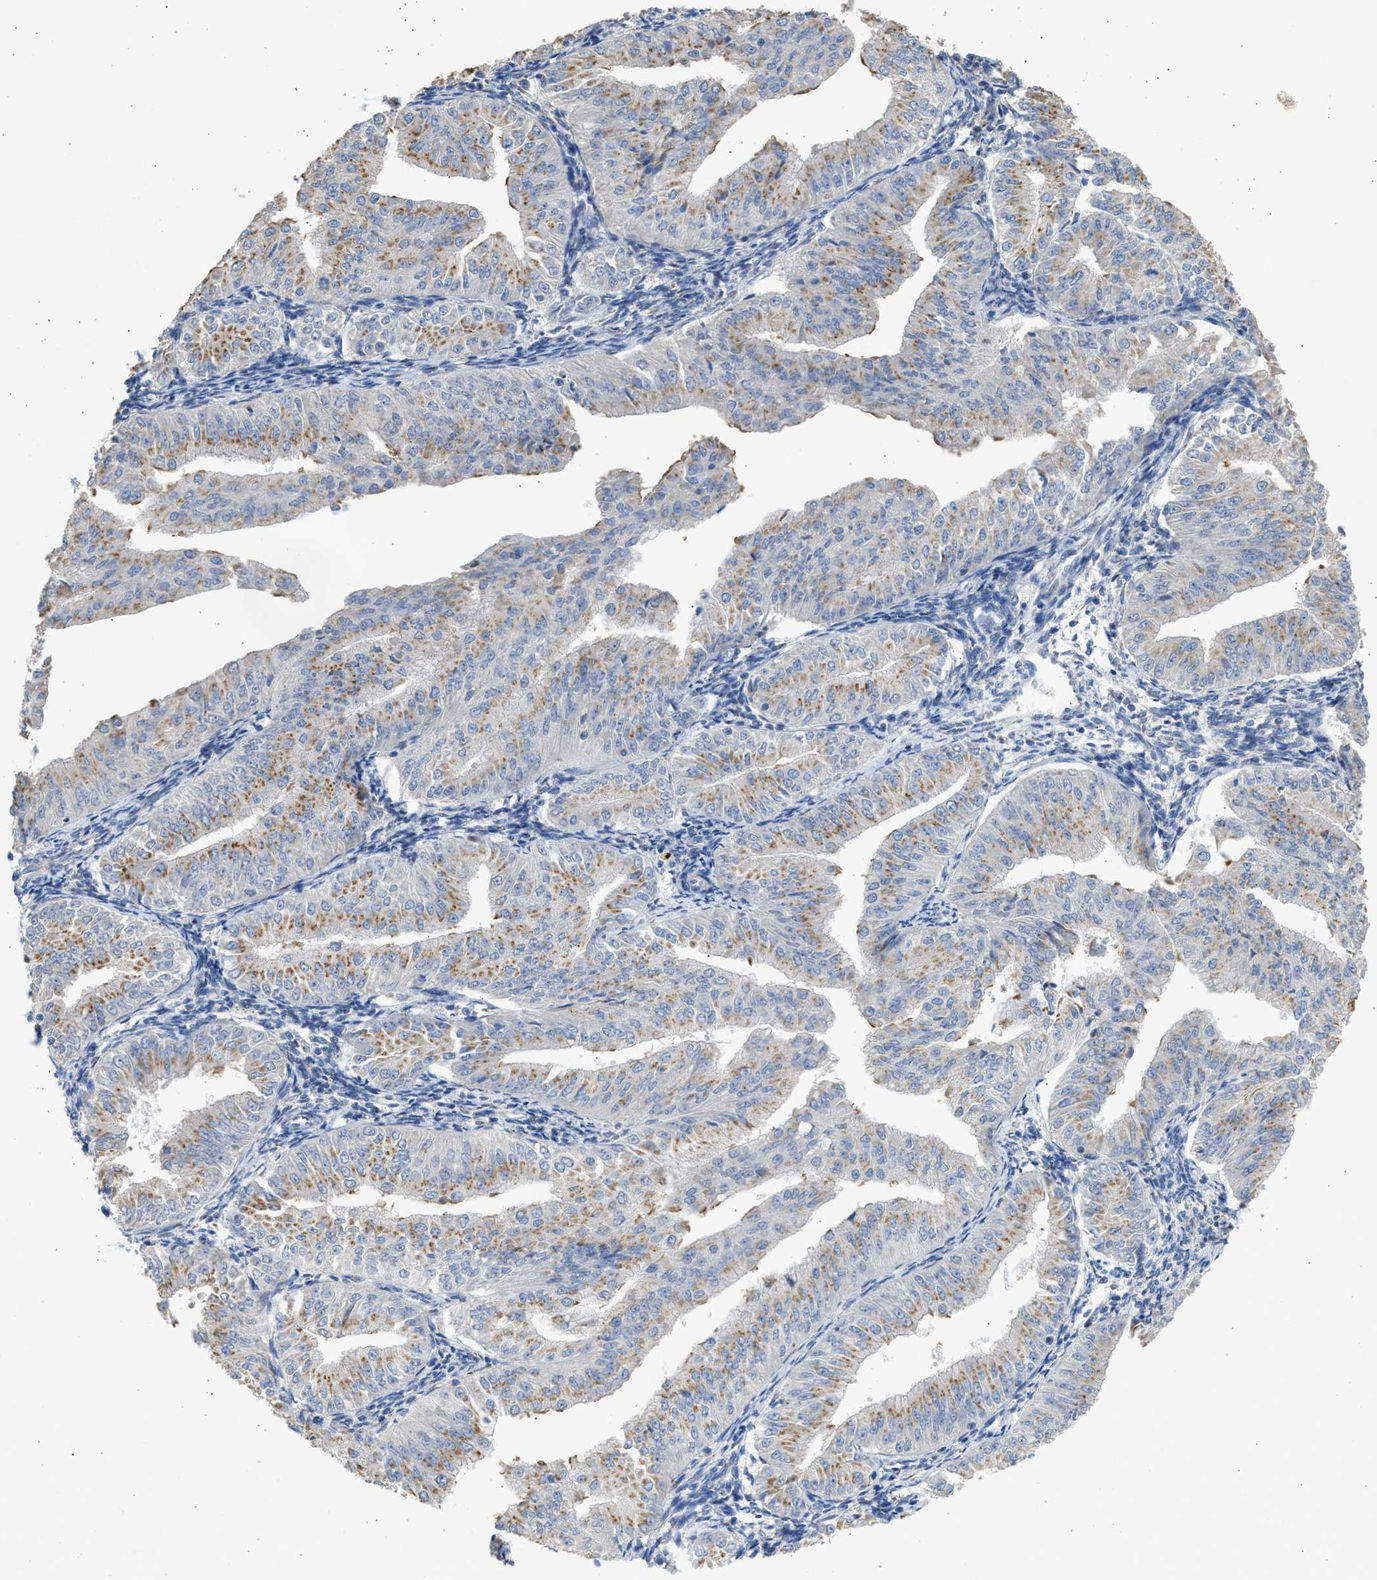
{"staining": {"intensity": "moderate", "quantity": ">75%", "location": "cytoplasmic/membranous"}, "tissue": "endometrial cancer", "cell_type": "Tumor cells", "image_type": "cancer", "snomed": [{"axis": "morphology", "description": "Normal tissue, NOS"}, {"axis": "morphology", "description": "Adenocarcinoma, NOS"}, {"axis": "topography", "description": "Endometrium"}], "caption": "This micrograph shows IHC staining of human adenocarcinoma (endometrial), with medium moderate cytoplasmic/membranous expression in approximately >75% of tumor cells.", "gene": "IPO8", "patient": {"sex": "female", "age": 53}}